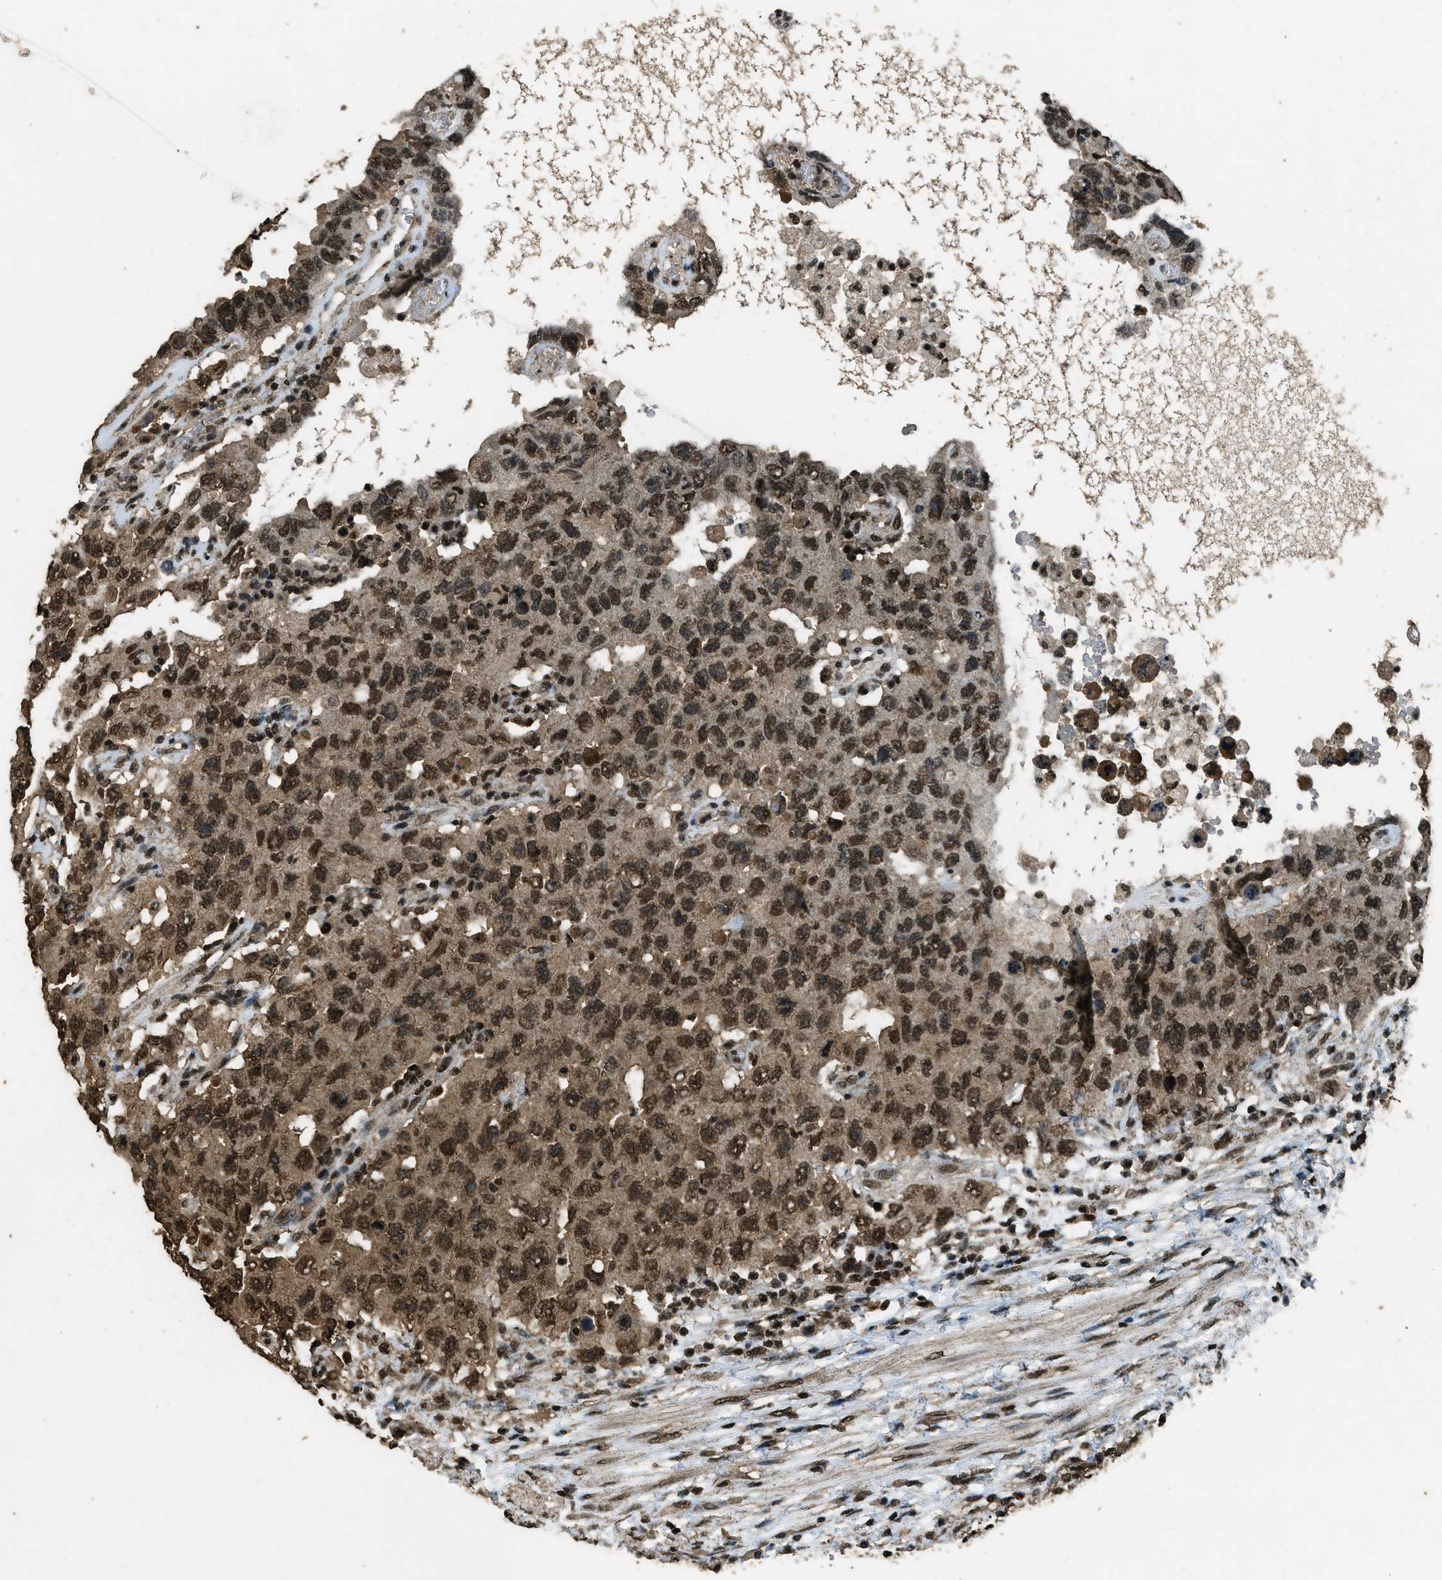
{"staining": {"intensity": "strong", "quantity": ">75%", "location": "cytoplasmic/membranous,nuclear"}, "tissue": "testis cancer", "cell_type": "Tumor cells", "image_type": "cancer", "snomed": [{"axis": "morphology", "description": "Carcinoma, Embryonal, NOS"}, {"axis": "topography", "description": "Testis"}], "caption": "Tumor cells reveal high levels of strong cytoplasmic/membranous and nuclear staining in approximately >75% of cells in testis cancer (embryonal carcinoma).", "gene": "MYB", "patient": {"sex": "male", "age": 26}}